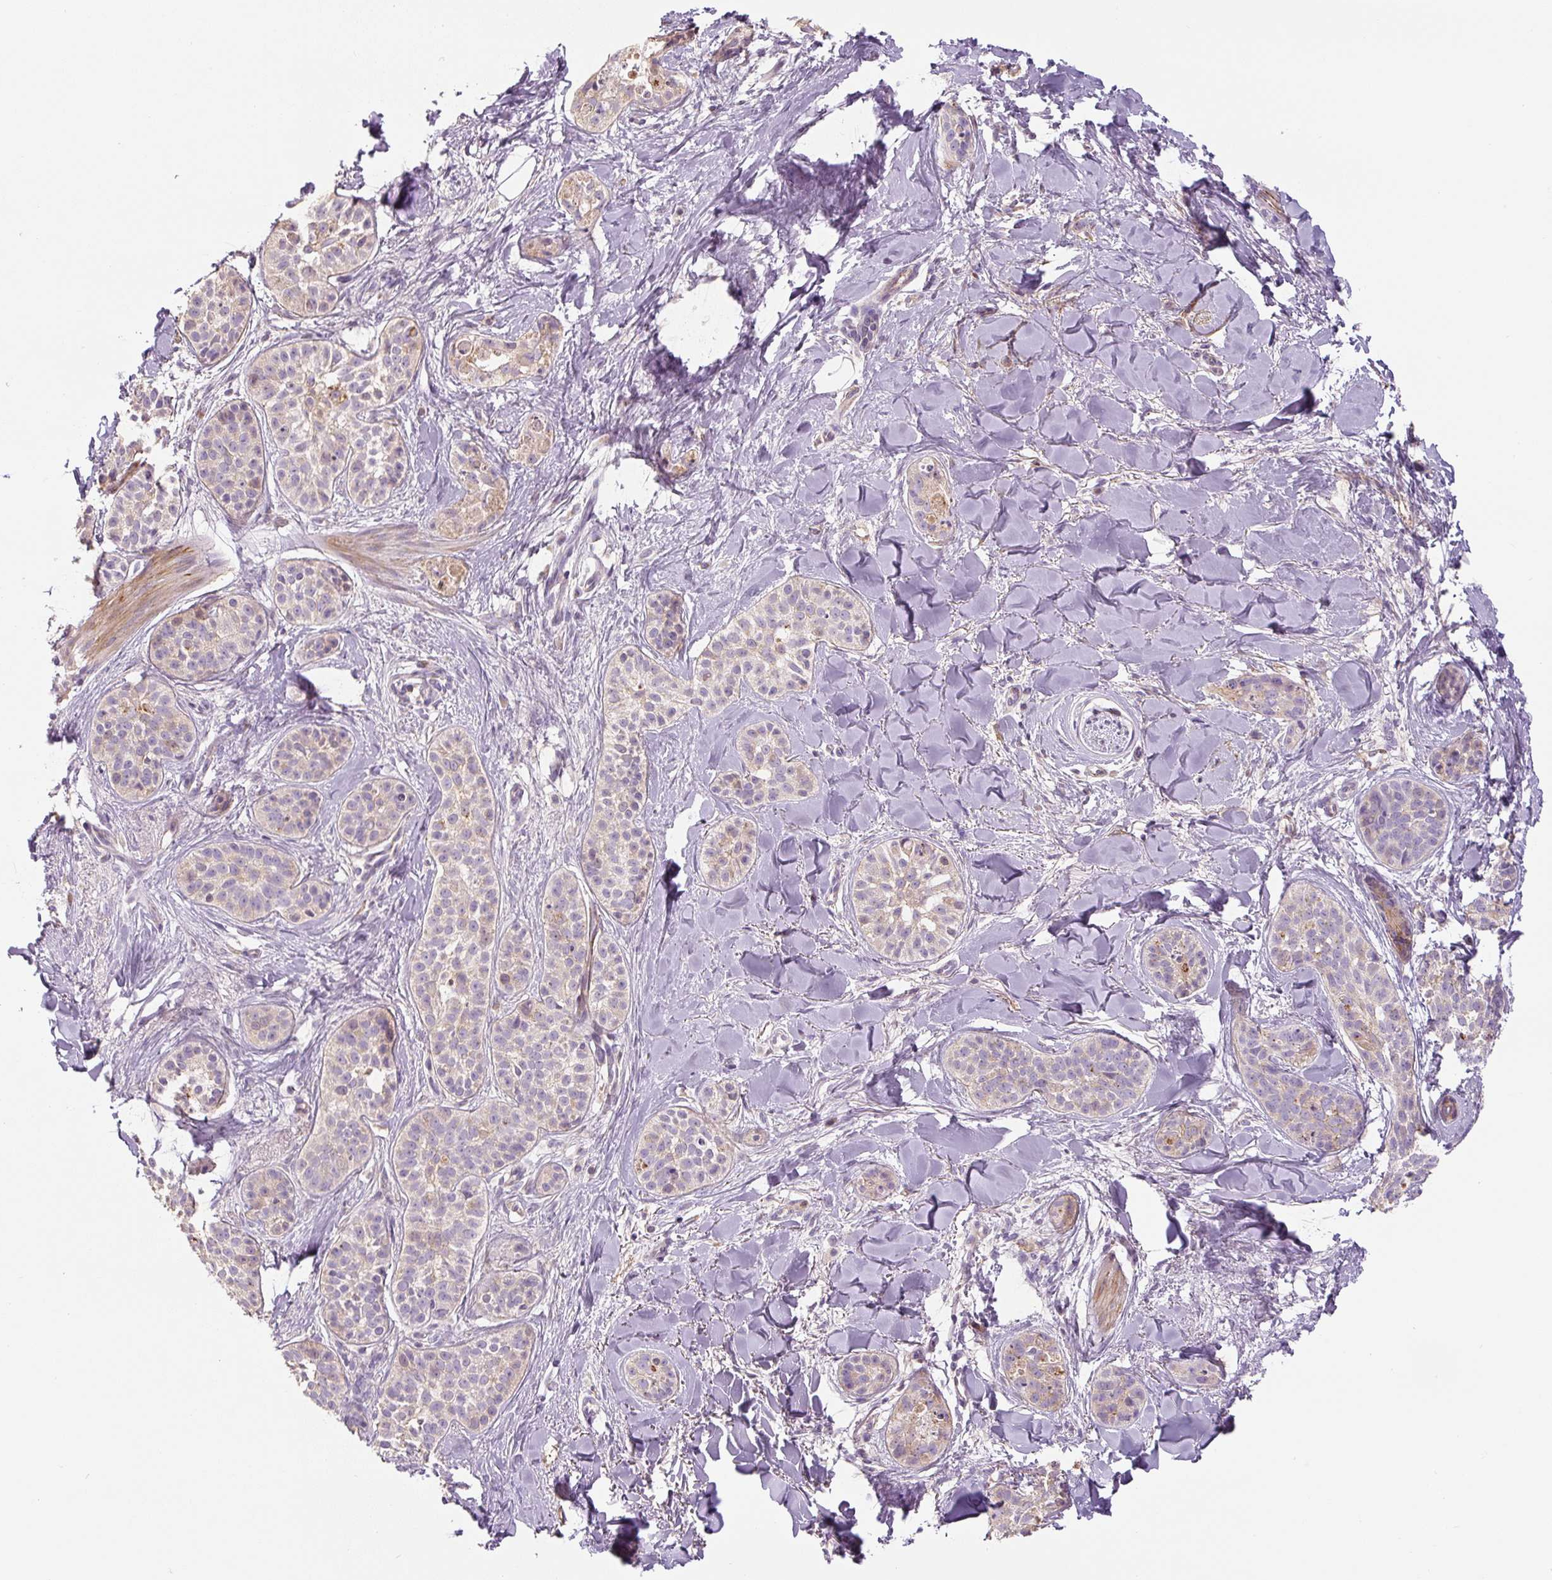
{"staining": {"intensity": "weak", "quantity": "<25%", "location": "cytoplasmic/membranous"}, "tissue": "skin cancer", "cell_type": "Tumor cells", "image_type": "cancer", "snomed": [{"axis": "morphology", "description": "Basal cell carcinoma"}, {"axis": "topography", "description": "Skin"}], "caption": "Tumor cells show no significant expression in basal cell carcinoma (skin).", "gene": "CCNI2", "patient": {"sex": "male", "age": 52}}